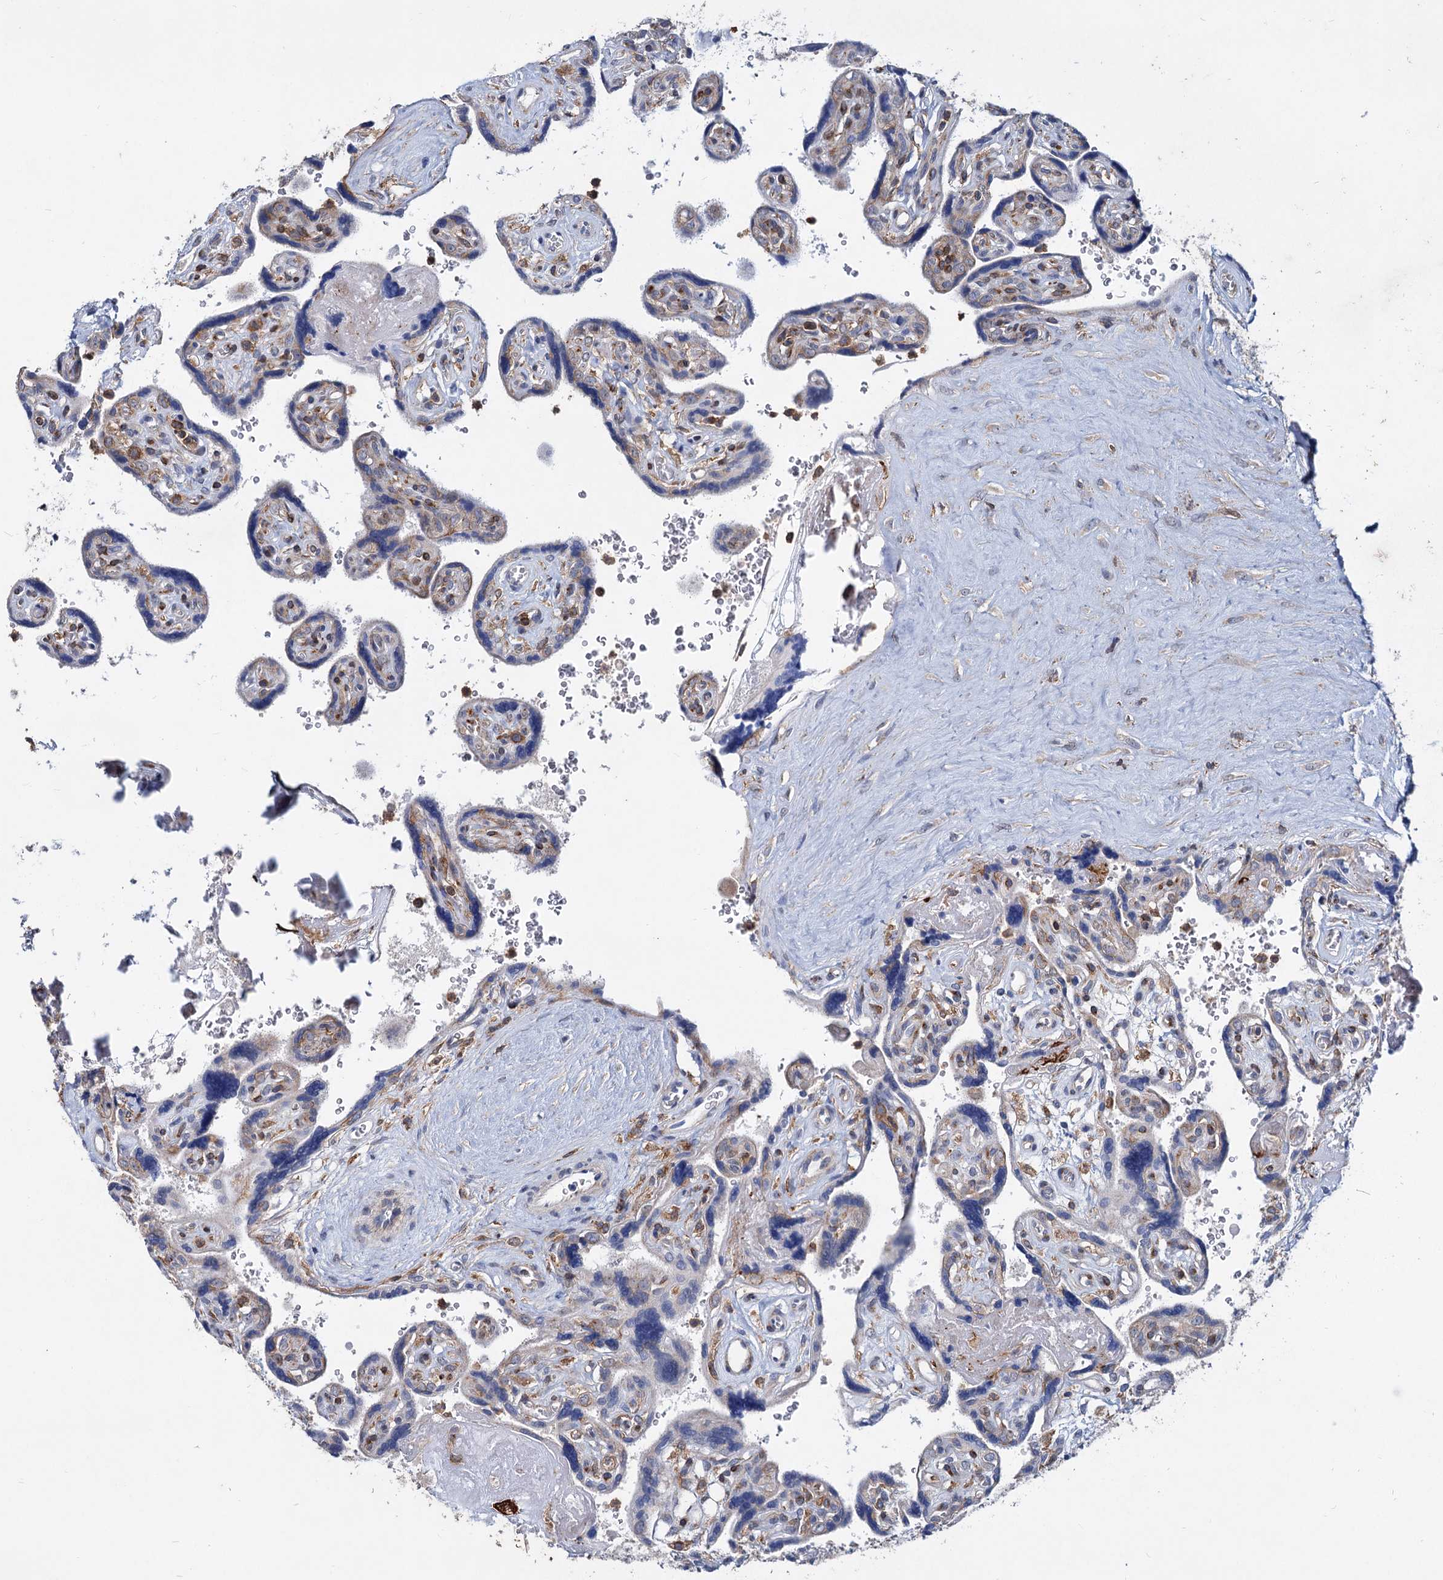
{"staining": {"intensity": "moderate", "quantity": "25%-75%", "location": "cytoplasmic/membranous"}, "tissue": "placenta", "cell_type": "Trophoblastic cells", "image_type": "normal", "snomed": [{"axis": "morphology", "description": "Normal tissue, NOS"}, {"axis": "topography", "description": "Placenta"}], "caption": "Immunohistochemical staining of normal placenta displays medium levels of moderate cytoplasmic/membranous positivity in about 25%-75% of trophoblastic cells. The staining is performed using DAB (3,3'-diaminobenzidine) brown chromogen to label protein expression. The nuclei are counter-stained blue using hematoxylin.", "gene": "LRCH4", "patient": {"sex": "female", "age": 39}}